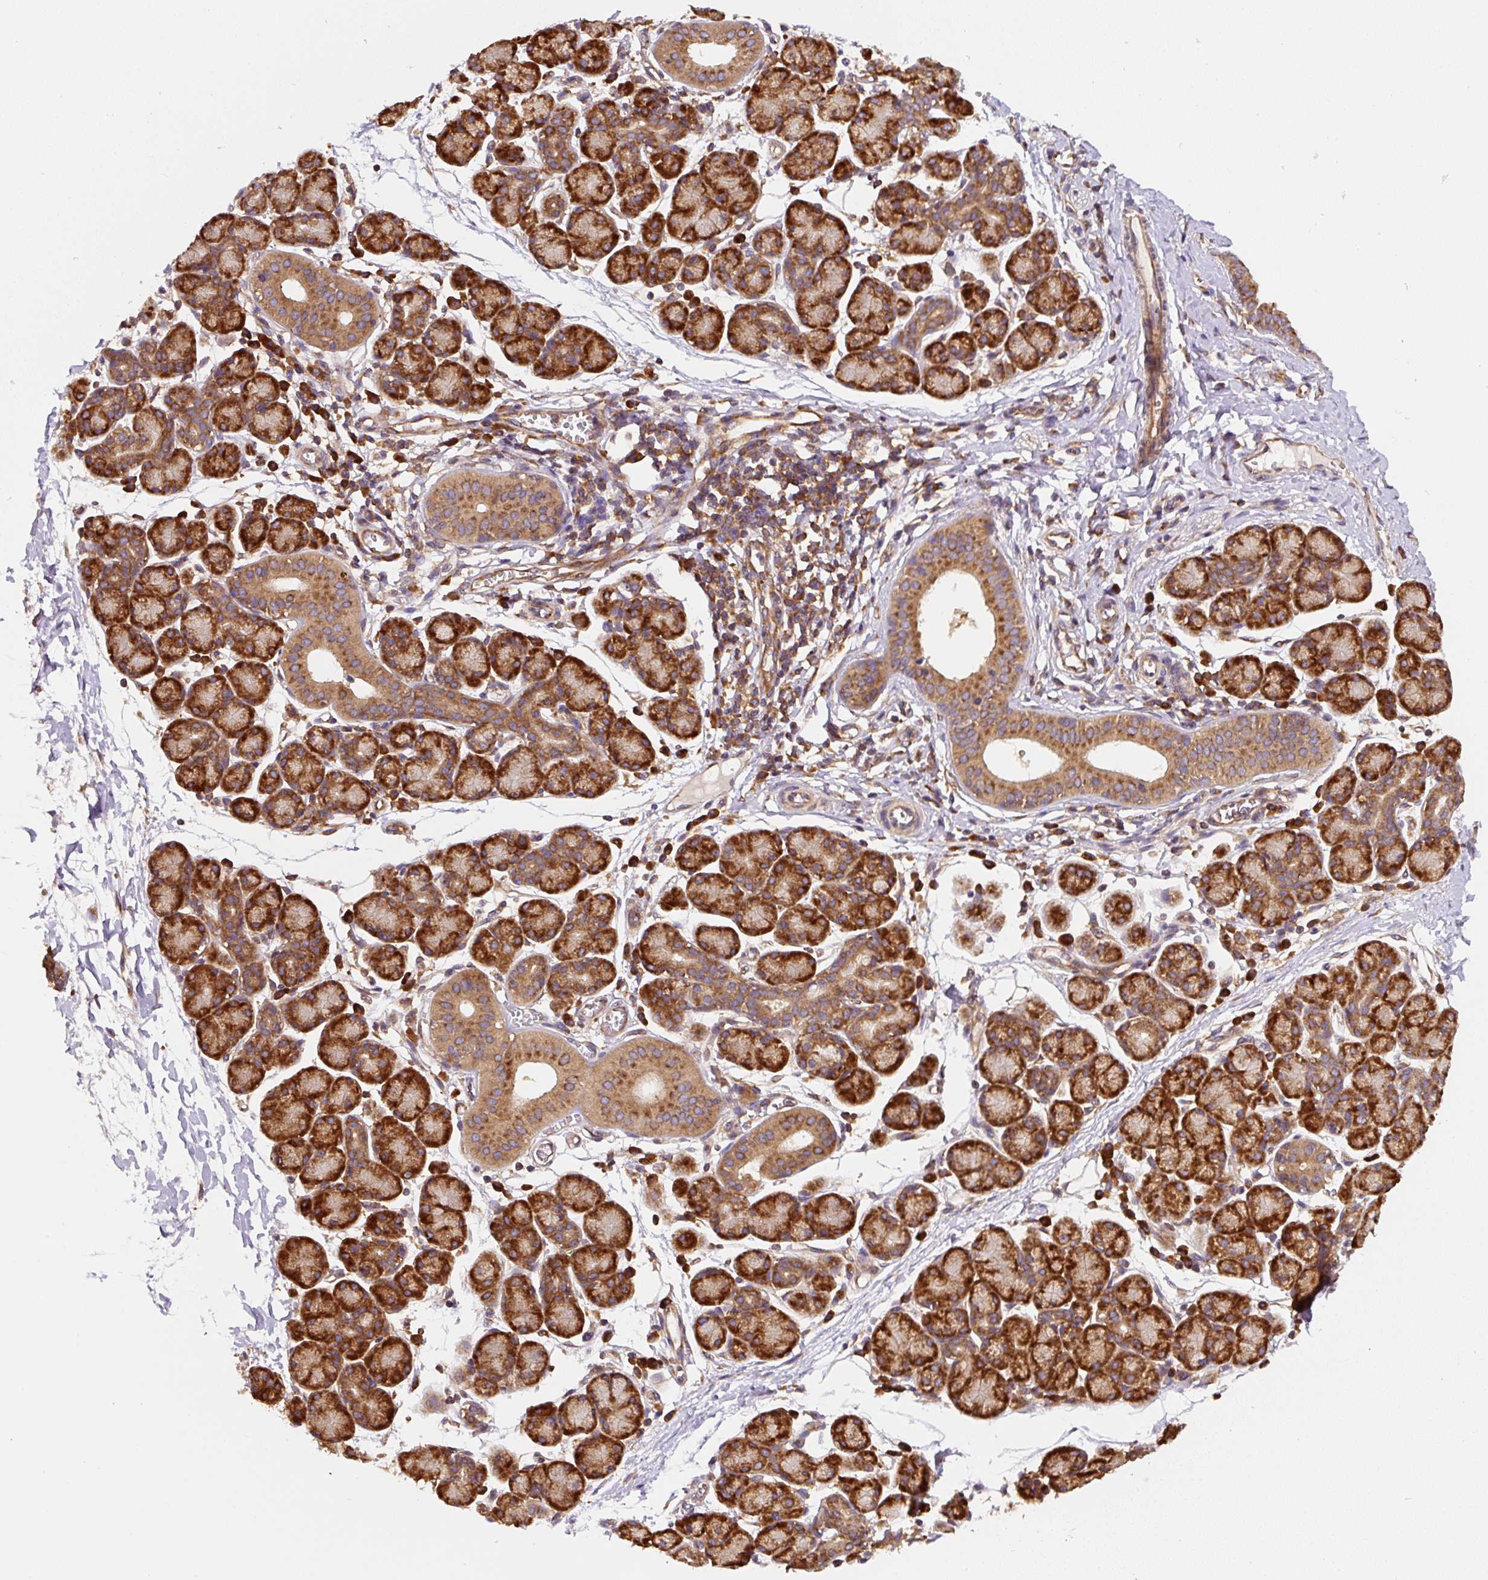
{"staining": {"intensity": "strong", "quantity": ">75%", "location": "cytoplasmic/membranous"}, "tissue": "salivary gland", "cell_type": "Glandular cells", "image_type": "normal", "snomed": [{"axis": "morphology", "description": "Normal tissue, NOS"}, {"axis": "morphology", "description": "Inflammation, NOS"}, {"axis": "topography", "description": "Lymph node"}, {"axis": "topography", "description": "Salivary gland"}], "caption": "IHC staining of benign salivary gland, which reveals high levels of strong cytoplasmic/membranous positivity in about >75% of glandular cells indicating strong cytoplasmic/membranous protein staining. The staining was performed using DAB (brown) for protein detection and nuclei were counterstained in hematoxylin (blue).", "gene": "EIF2S2", "patient": {"sex": "male", "age": 3}}